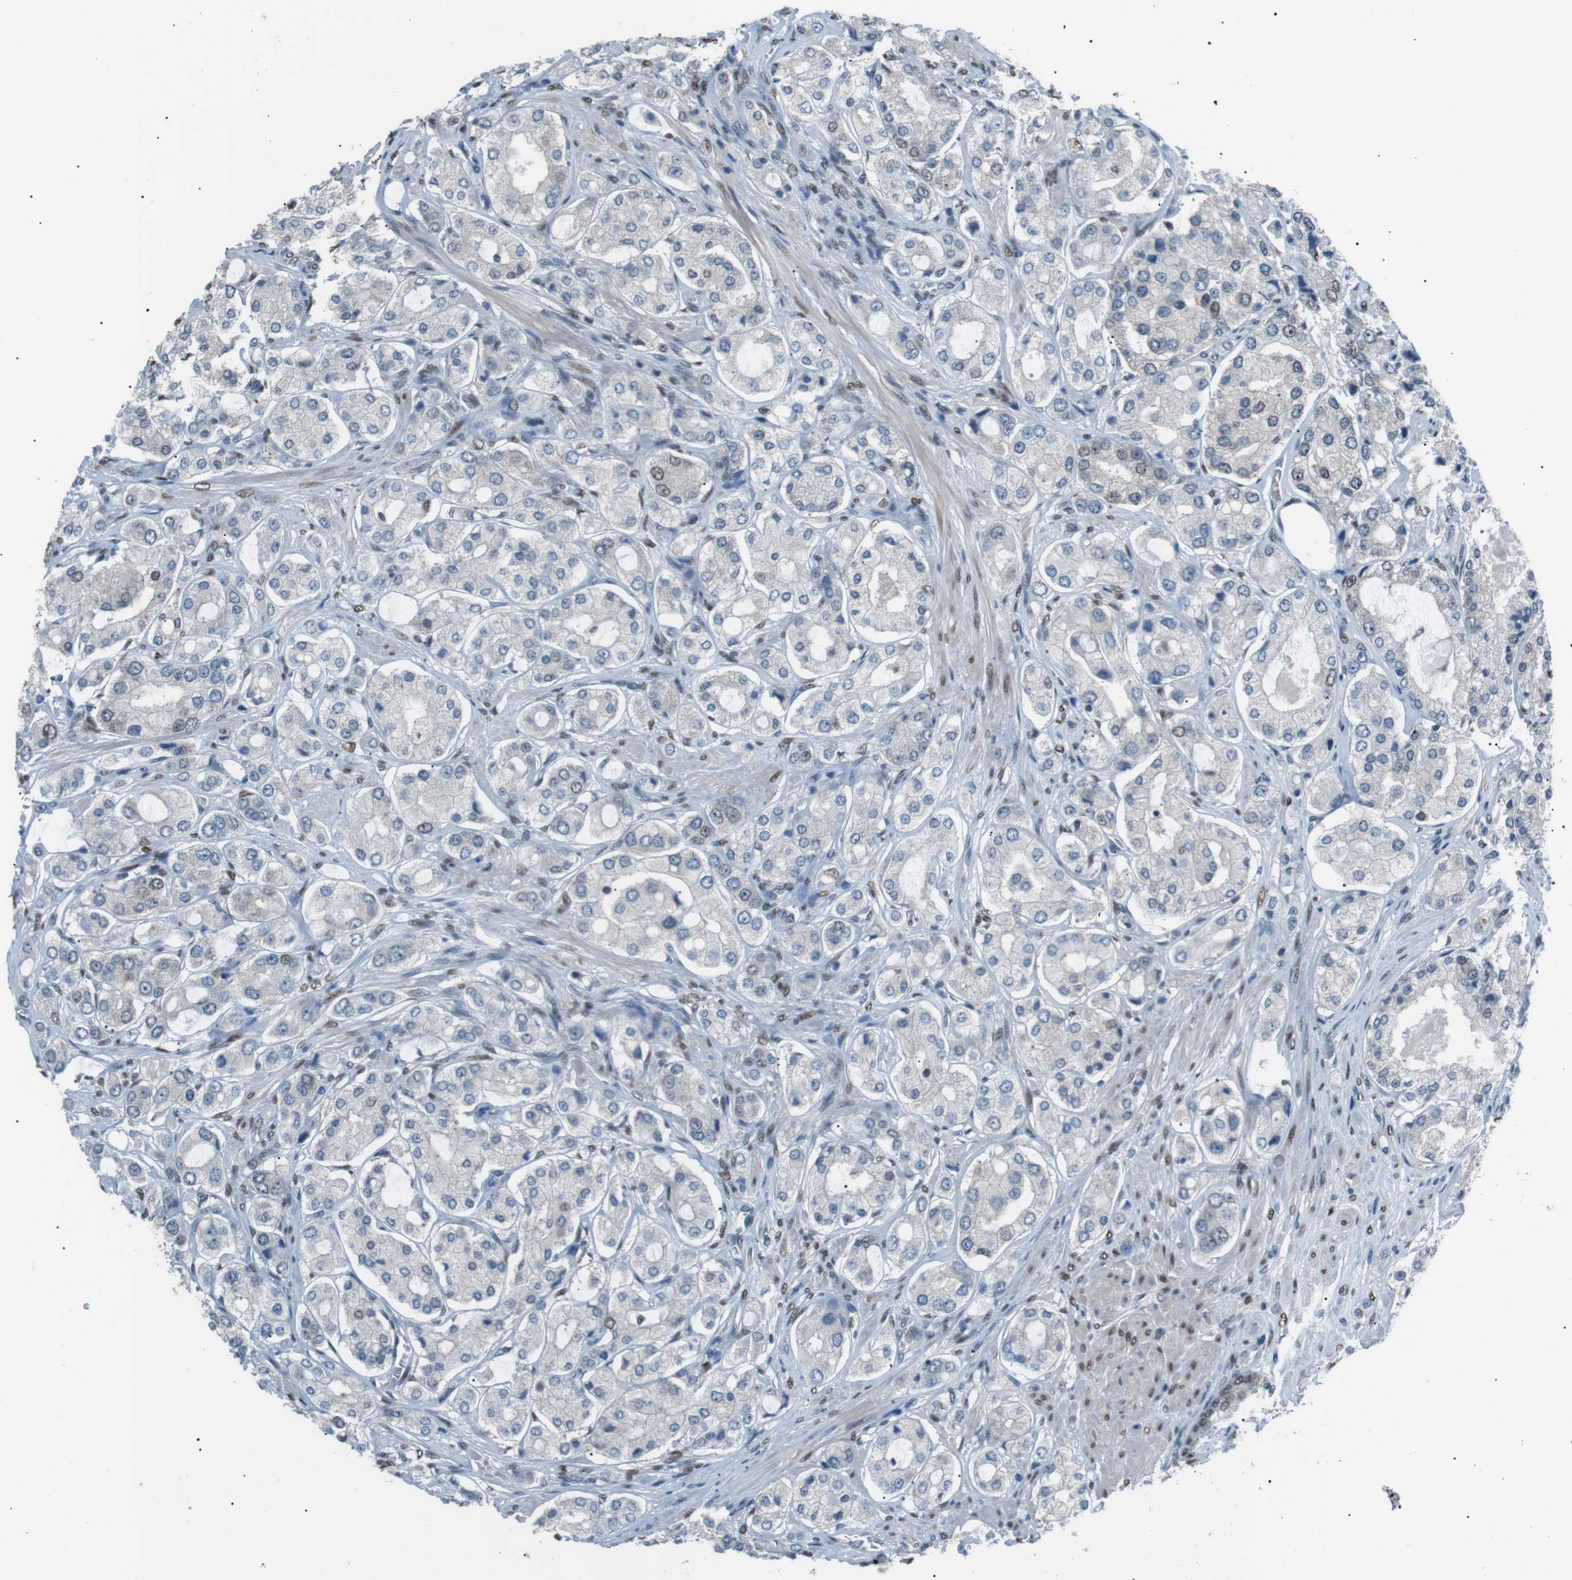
{"staining": {"intensity": "weak", "quantity": "25%-75%", "location": "cytoplasmic/membranous,nuclear"}, "tissue": "prostate cancer", "cell_type": "Tumor cells", "image_type": "cancer", "snomed": [{"axis": "morphology", "description": "Adenocarcinoma, High grade"}, {"axis": "topography", "description": "Prostate"}], "caption": "High-grade adenocarcinoma (prostate) stained for a protein (brown) demonstrates weak cytoplasmic/membranous and nuclear positive expression in approximately 25%-75% of tumor cells.", "gene": "SRPK2", "patient": {"sex": "male", "age": 65}}